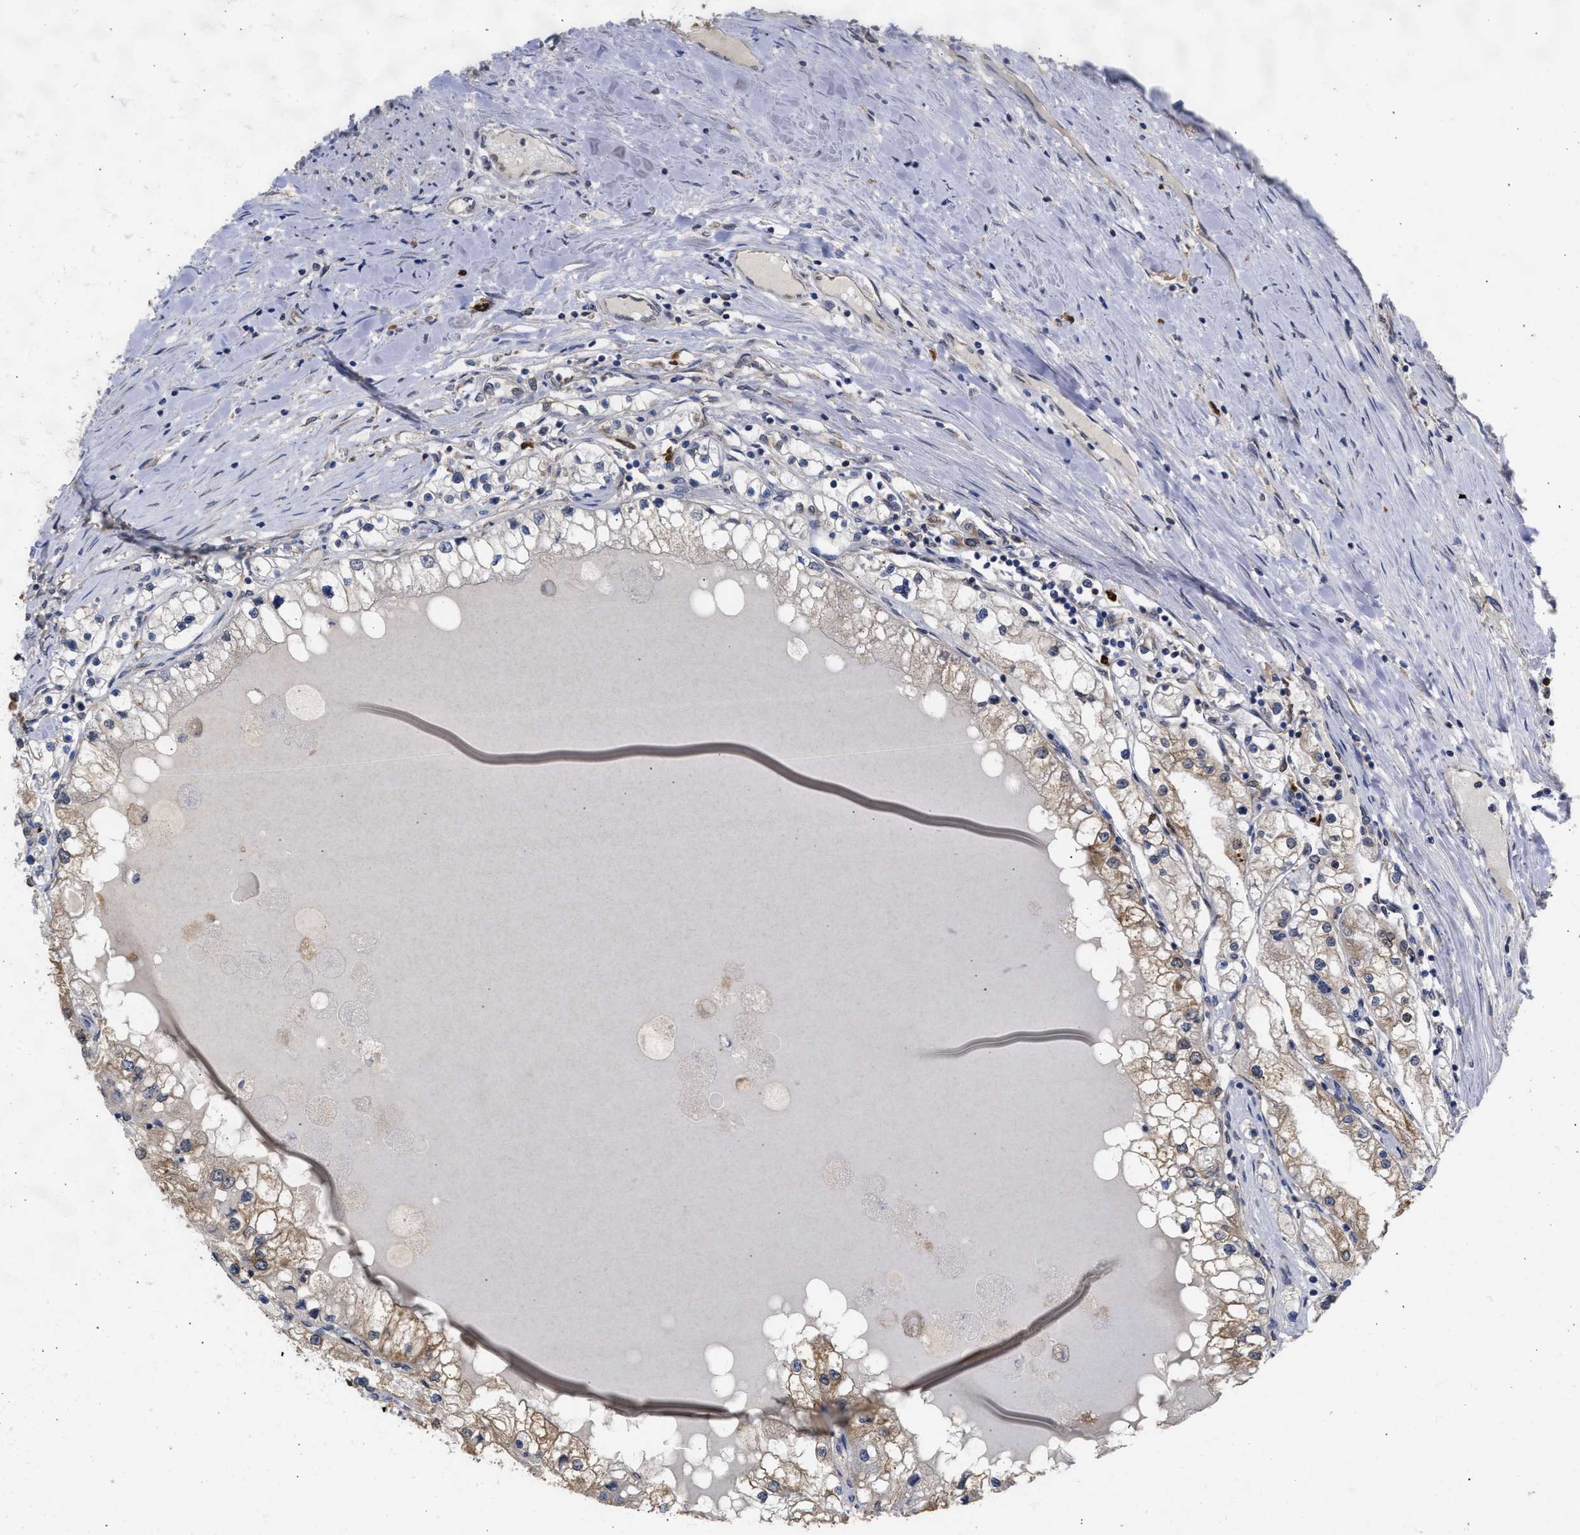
{"staining": {"intensity": "moderate", "quantity": "25%-75%", "location": "cytoplasmic/membranous"}, "tissue": "renal cancer", "cell_type": "Tumor cells", "image_type": "cancer", "snomed": [{"axis": "morphology", "description": "Adenocarcinoma, NOS"}, {"axis": "topography", "description": "Kidney"}], "caption": "IHC (DAB (3,3'-diaminobenzidine)) staining of human adenocarcinoma (renal) displays moderate cytoplasmic/membranous protein staining in approximately 25%-75% of tumor cells.", "gene": "DNAJC1", "patient": {"sex": "male", "age": 68}}